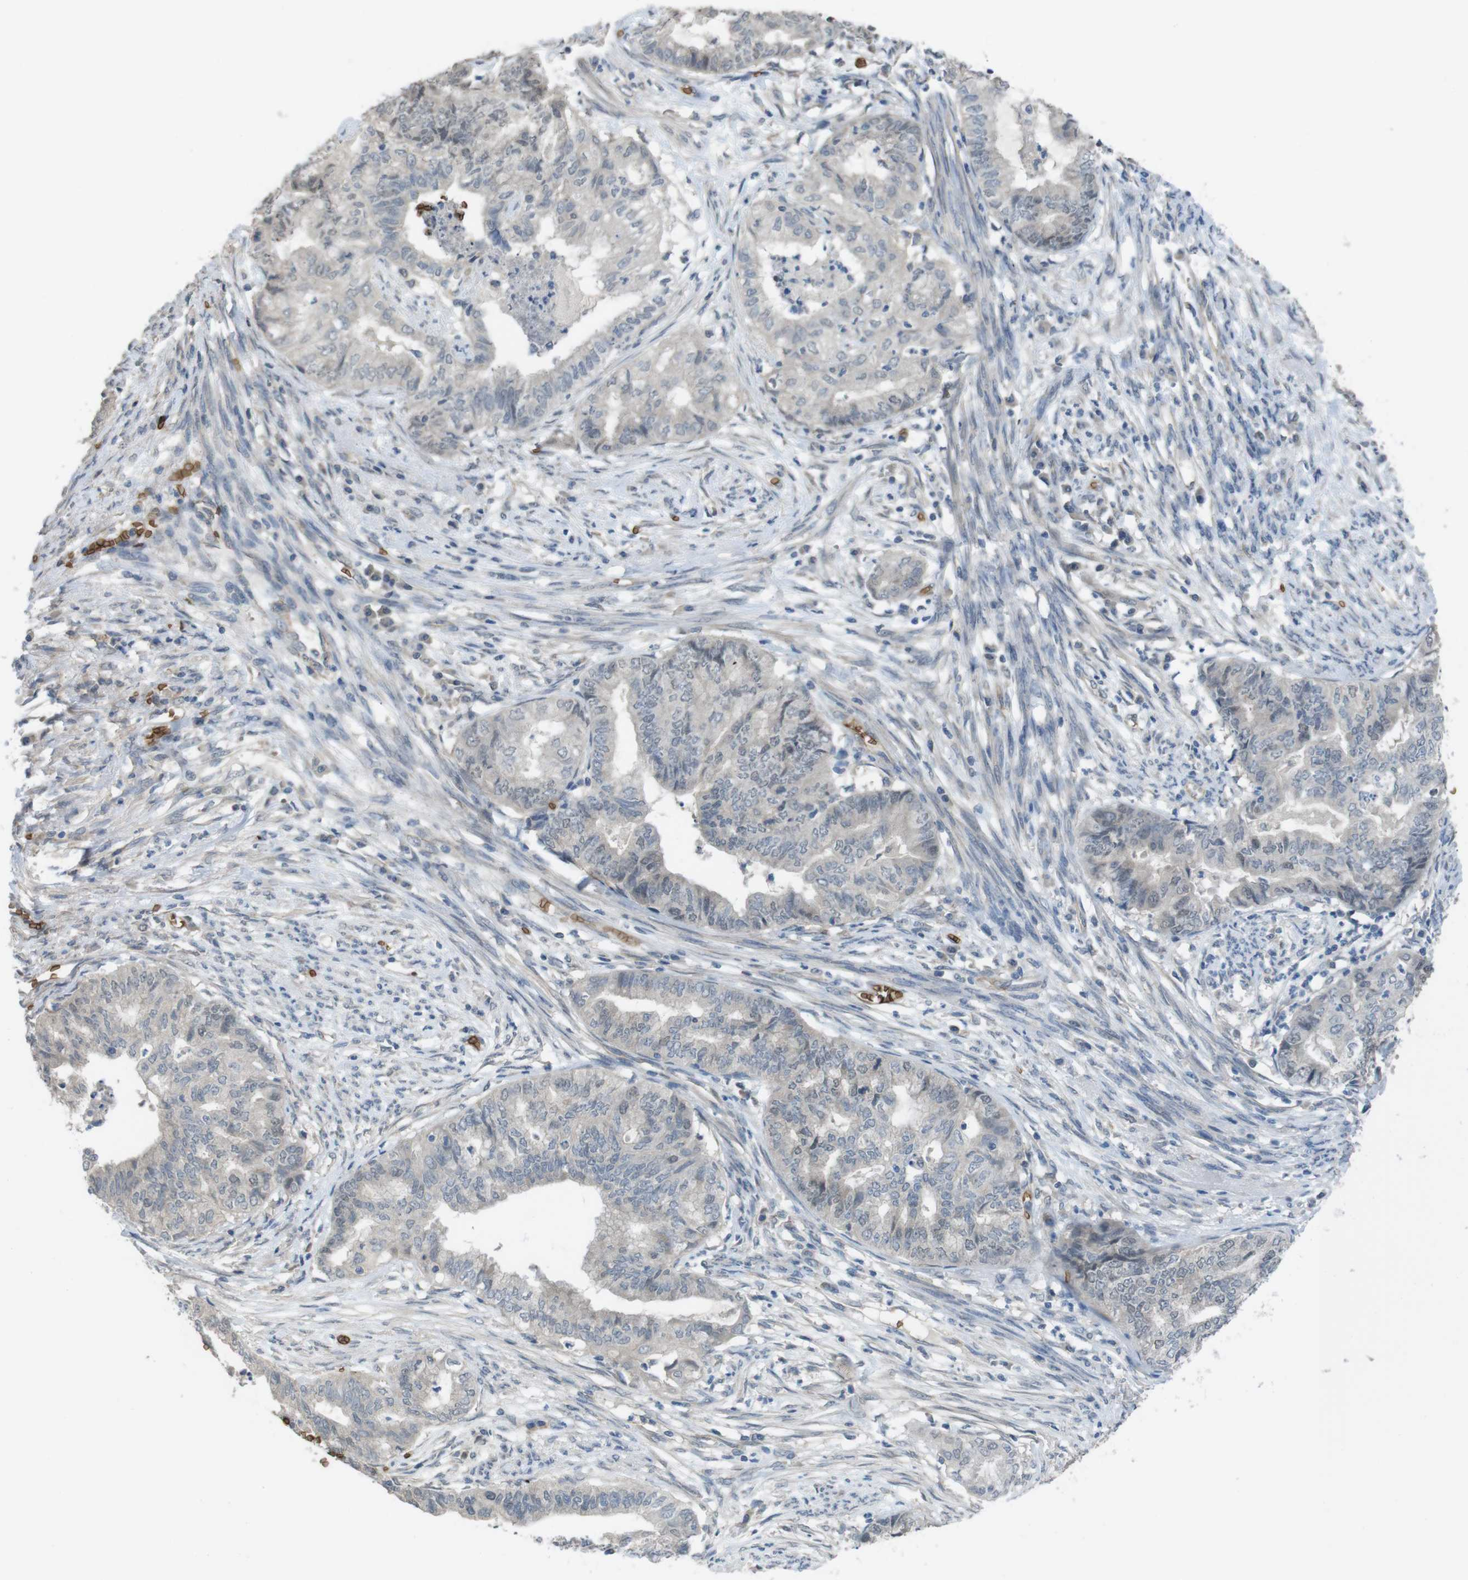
{"staining": {"intensity": "negative", "quantity": "none", "location": "none"}, "tissue": "endometrial cancer", "cell_type": "Tumor cells", "image_type": "cancer", "snomed": [{"axis": "morphology", "description": "Adenocarcinoma, NOS"}, {"axis": "topography", "description": "Endometrium"}], "caption": "Adenocarcinoma (endometrial) was stained to show a protein in brown. There is no significant expression in tumor cells.", "gene": "GYPA", "patient": {"sex": "female", "age": 79}}